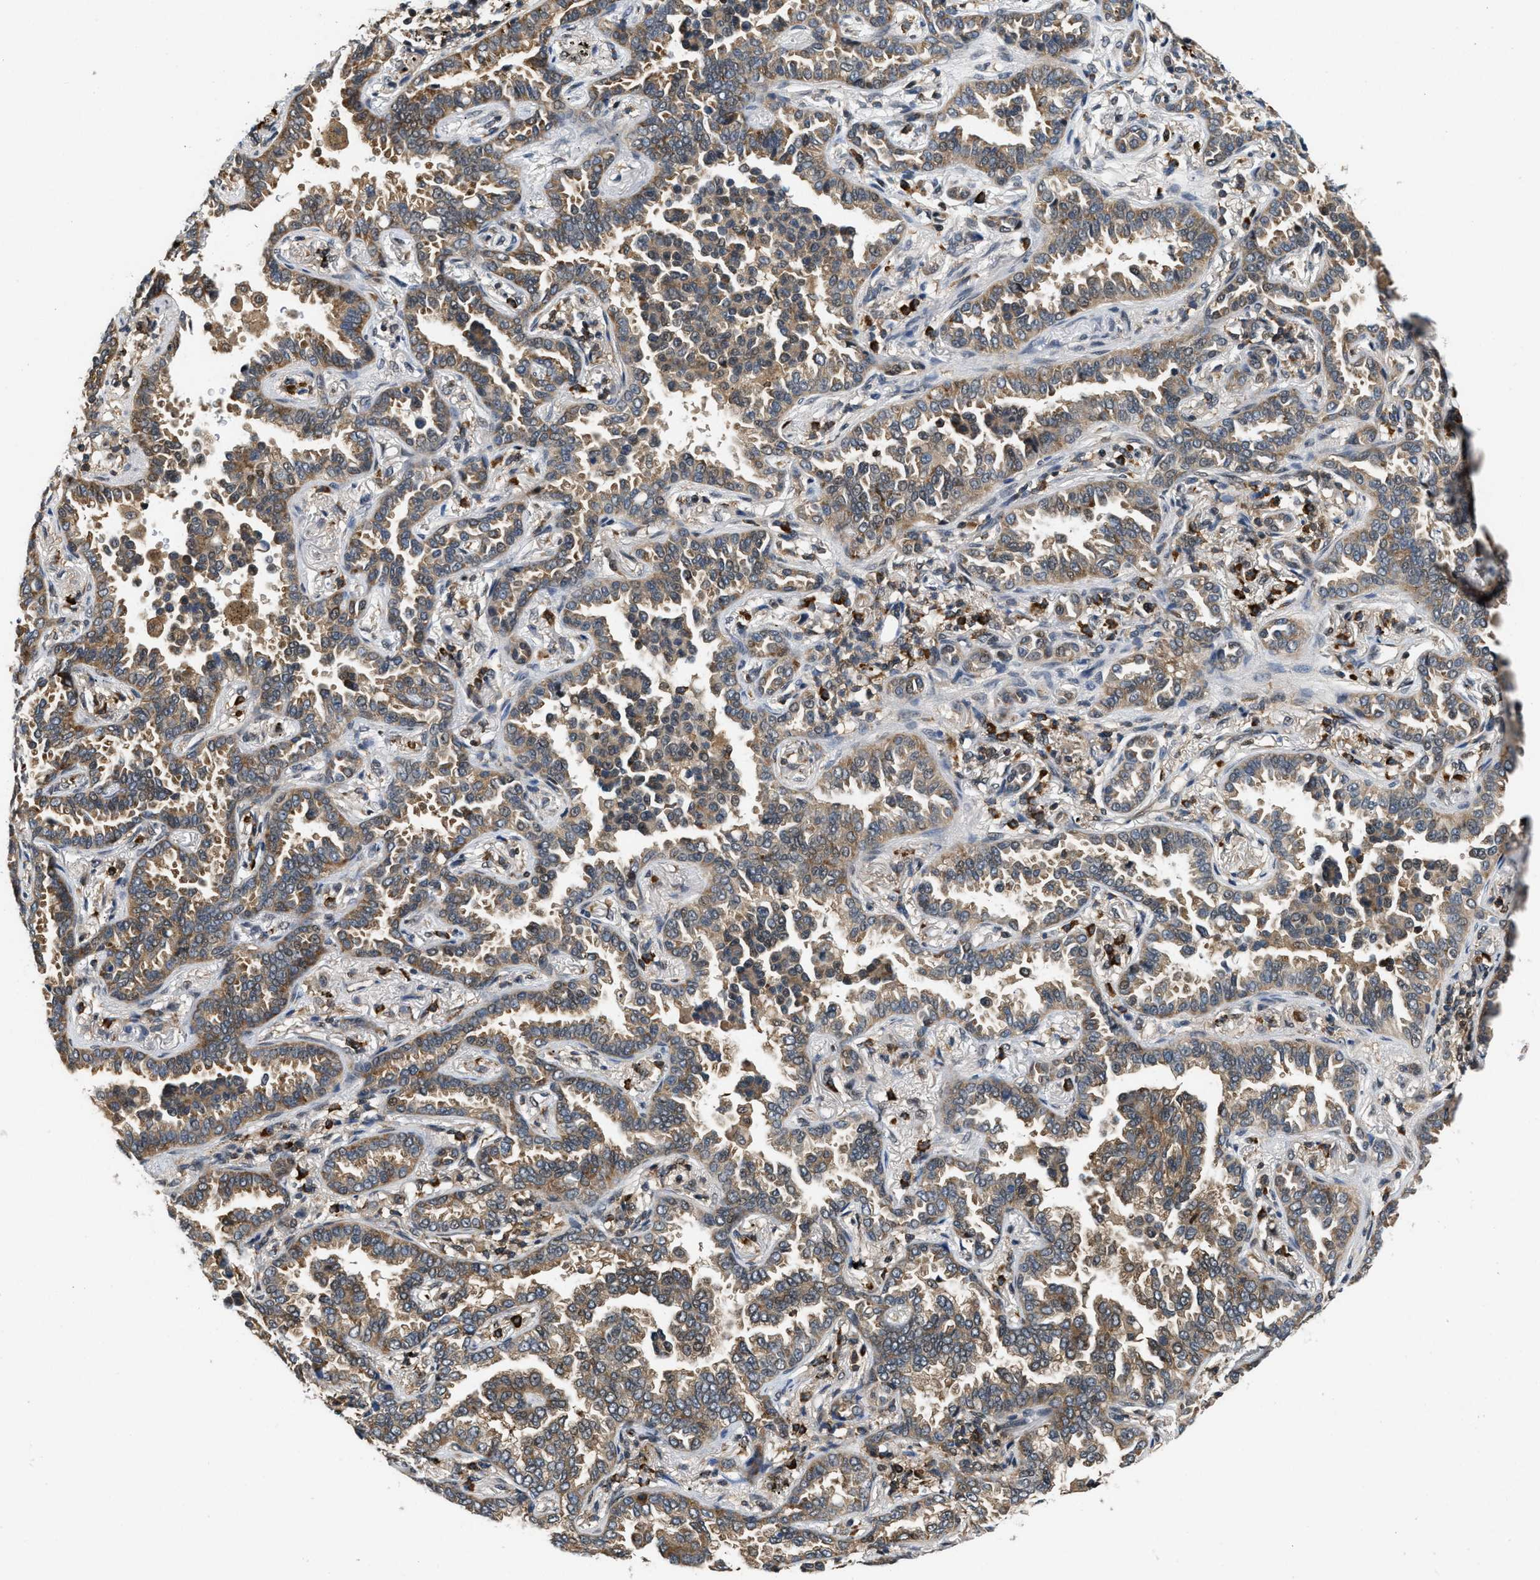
{"staining": {"intensity": "moderate", "quantity": ">75%", "location": "cytoplasmic/membranous"}, "tissue": "lung cancer", "cell_type": "Tumor cells", "image_type": "cancer", "snomed": [{"axis": "morphology", "description": "Normal tissue, NOS"}, {"axis": "morphology", "description": "Adenocarcinoma, NOS"}, {"axis": "topography", "description": "Lung"}], "caption": "Tumor cells demonstrate medium levels of moderate cytoplasmic/membranous staining in about >75% of cells in human lung cancer.", "gene": "ATF7IP", "patient": {"sex": "male", "age": 59}}